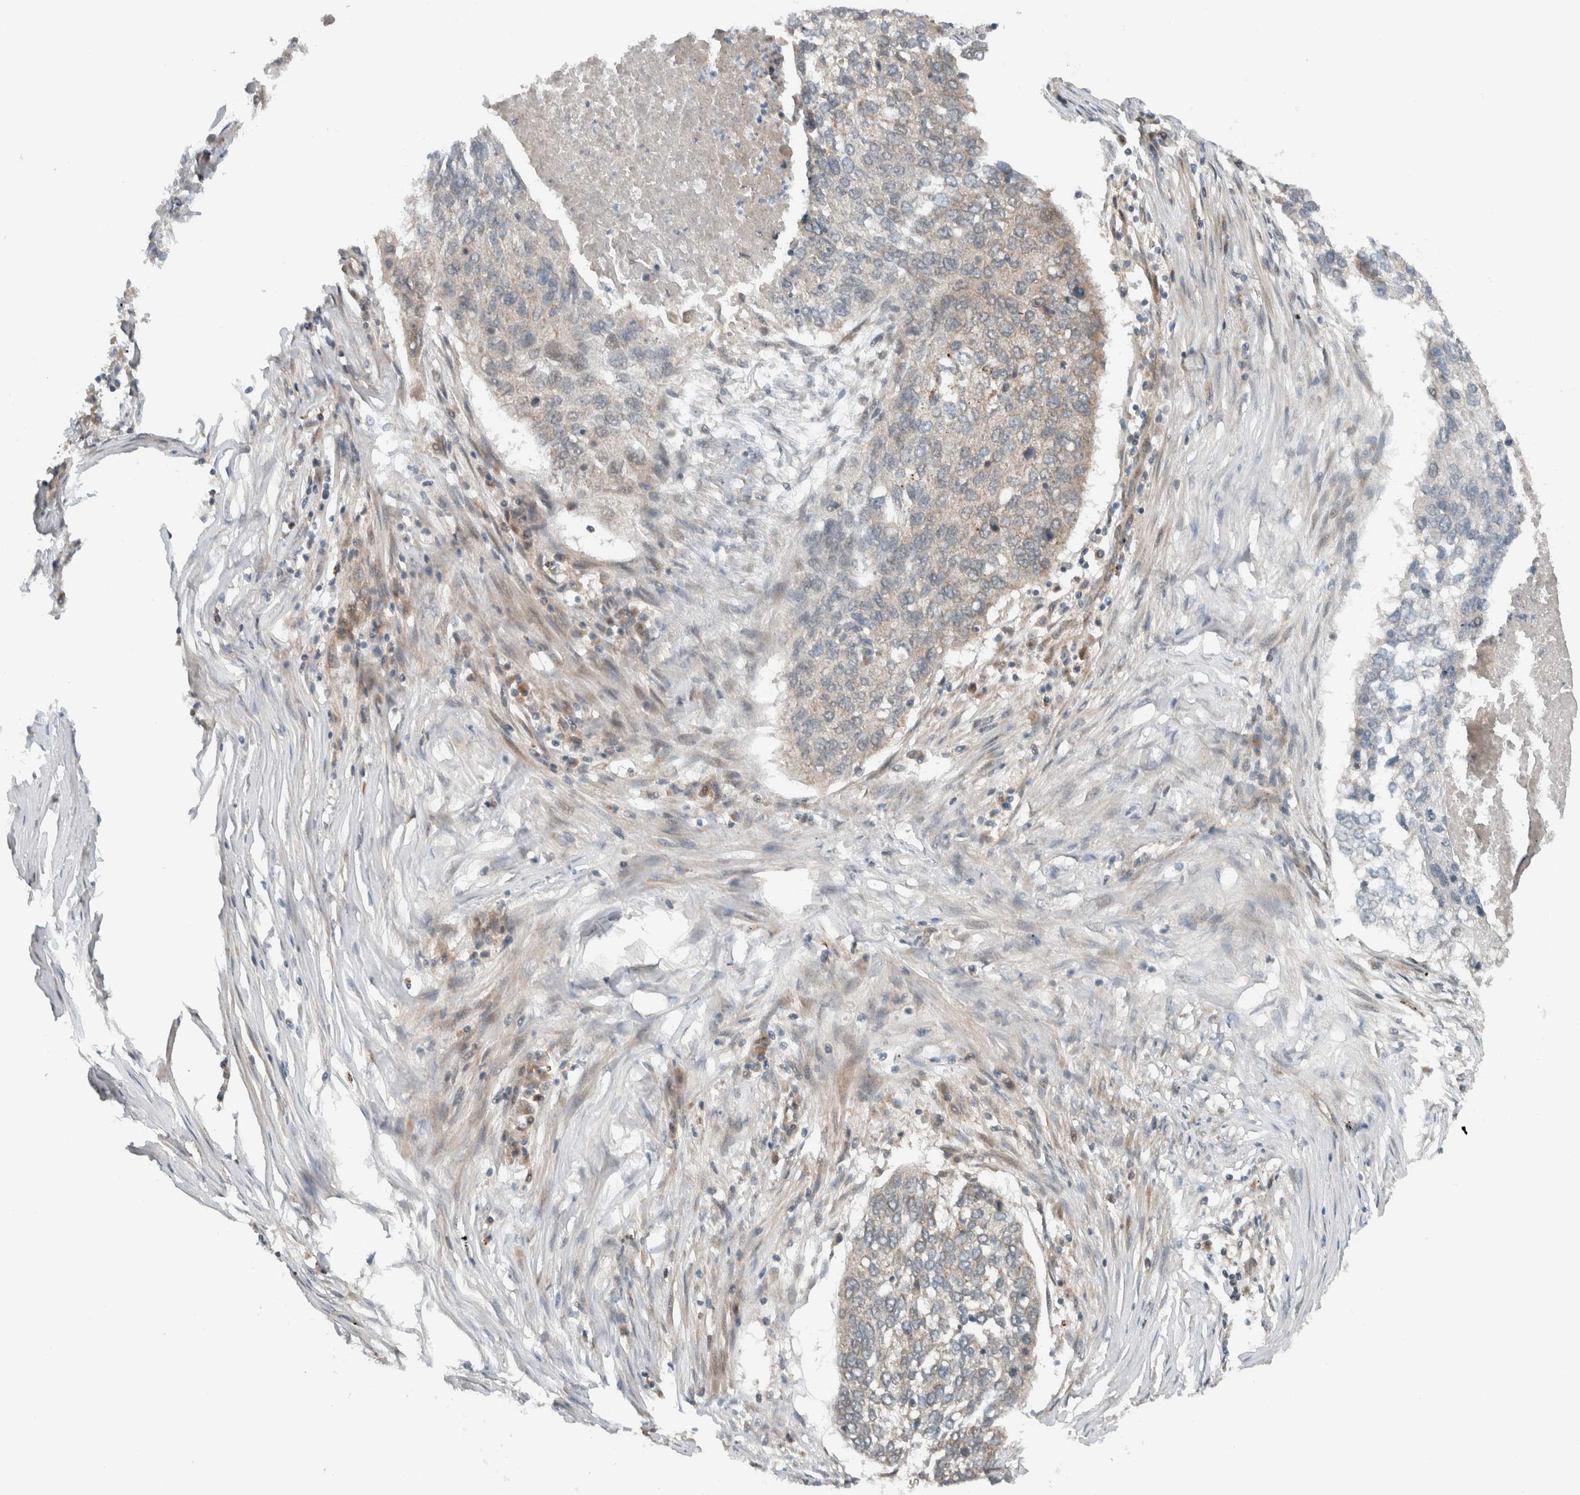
{"staining": {"intensity": "weak", "quantity": "<25%", "location": "cytoplasmic/membranous"}, "tissue": "lung cancer", "cell_type": "Tumor cells", "image_type": "cancer", "snomed": [{"axis": "morphology", "description": "Squamous cell carcinoma, NOS"}, {"axis": "topography", "description": "Lung"}], "caption": "Immunohistochemical staining of human lung squamous cell carcinoma exhibits no significant positivity in tumor cells. Brightfield microscopy of immunohistochemistry stained with DAB (3,3'-diaminobenzidine) (brown) and hematoxylin (blue), captured at high magnification.", "gene": "KLHL6", "patient": {"sex": "female", "age": 63}}